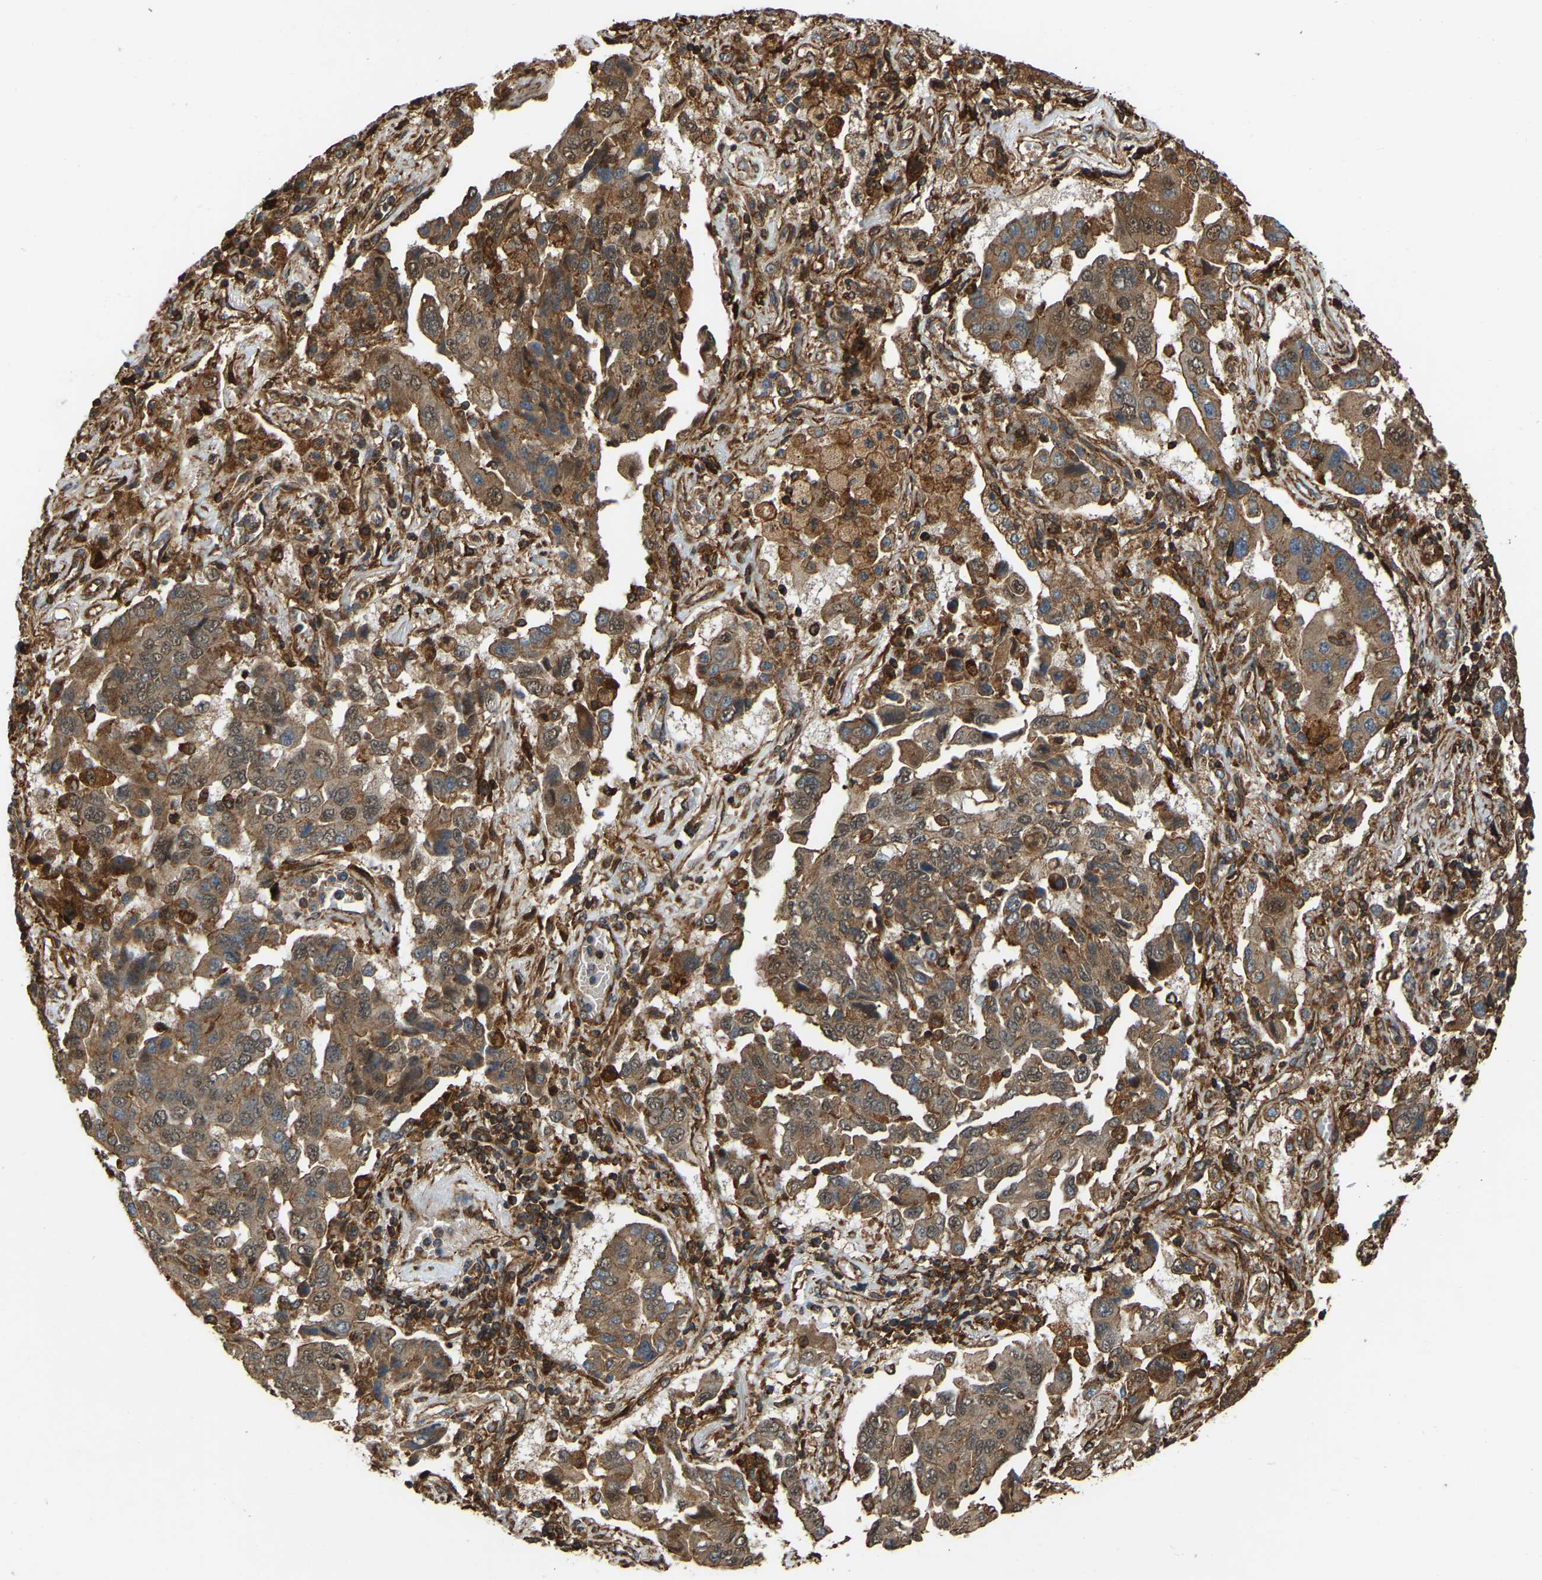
{"staining": {"intensity": "moderate", "quantity": ">75%", "location": "cytoplasmic/membranous"}, "tissue": "lung cancer", "cell_type": "Tumor cells", "image_type": "cancer", "snomed": [{"axis": "morphology", "description": "Adenocarcinoma, NOS"}, {"axis": "topography", "description": "Lung"}], "caption": "A medium amount of moderate cytoplasmic/membranous positivity is identified in approximately >75% of tumor cells in adenocarcinoma (lung) tissue.", "gene": "SAMD9L", "patient": {"sex": "female", "age": 65}}